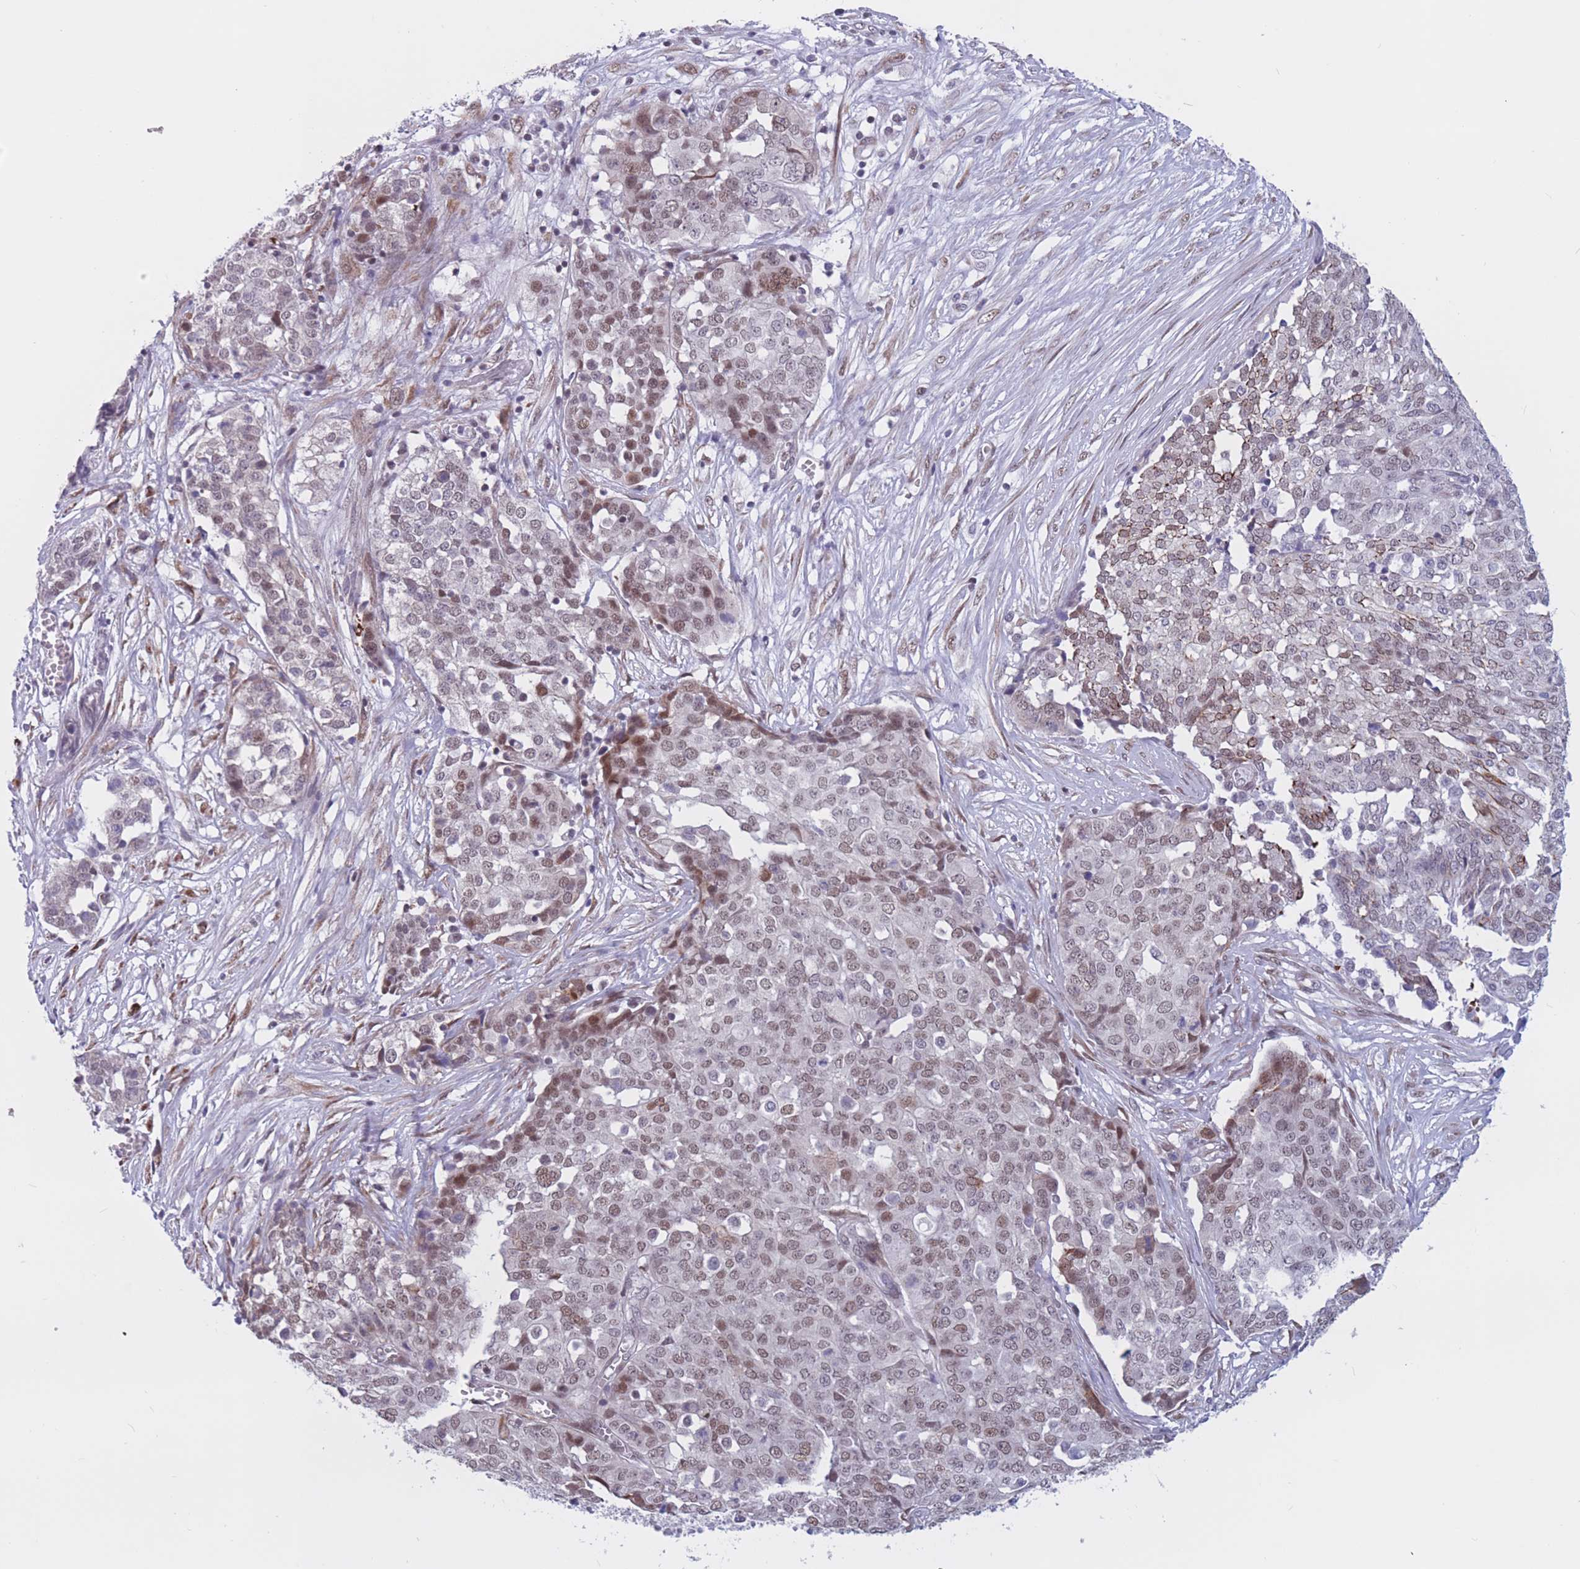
{"staining": {"intensity": "weak", "quantity": "<25%", "location": "nuclear"}, "tissue": "ovarian cancer", "cell_type": "Tumor cells", "image_type": "cancer", "snomed": [{"axis": "morphology", "description": "Cystadenocarcinoma, serous, NOS"}, {"axis": "topography", "description": "Soft tissue"}, {"axis": "topography", "description": "Ovary"}], "caption": "The immunohistochemistry photomicrograph has no significant positivity in tumor cells of ovarian cancer (serous cystadenocarcinoma) tissue. (DAB IHC visualized using brightfield microscopy, high magnification).", "gene": "BCL9L", "patient": {"sex": "female", "age": 57}}